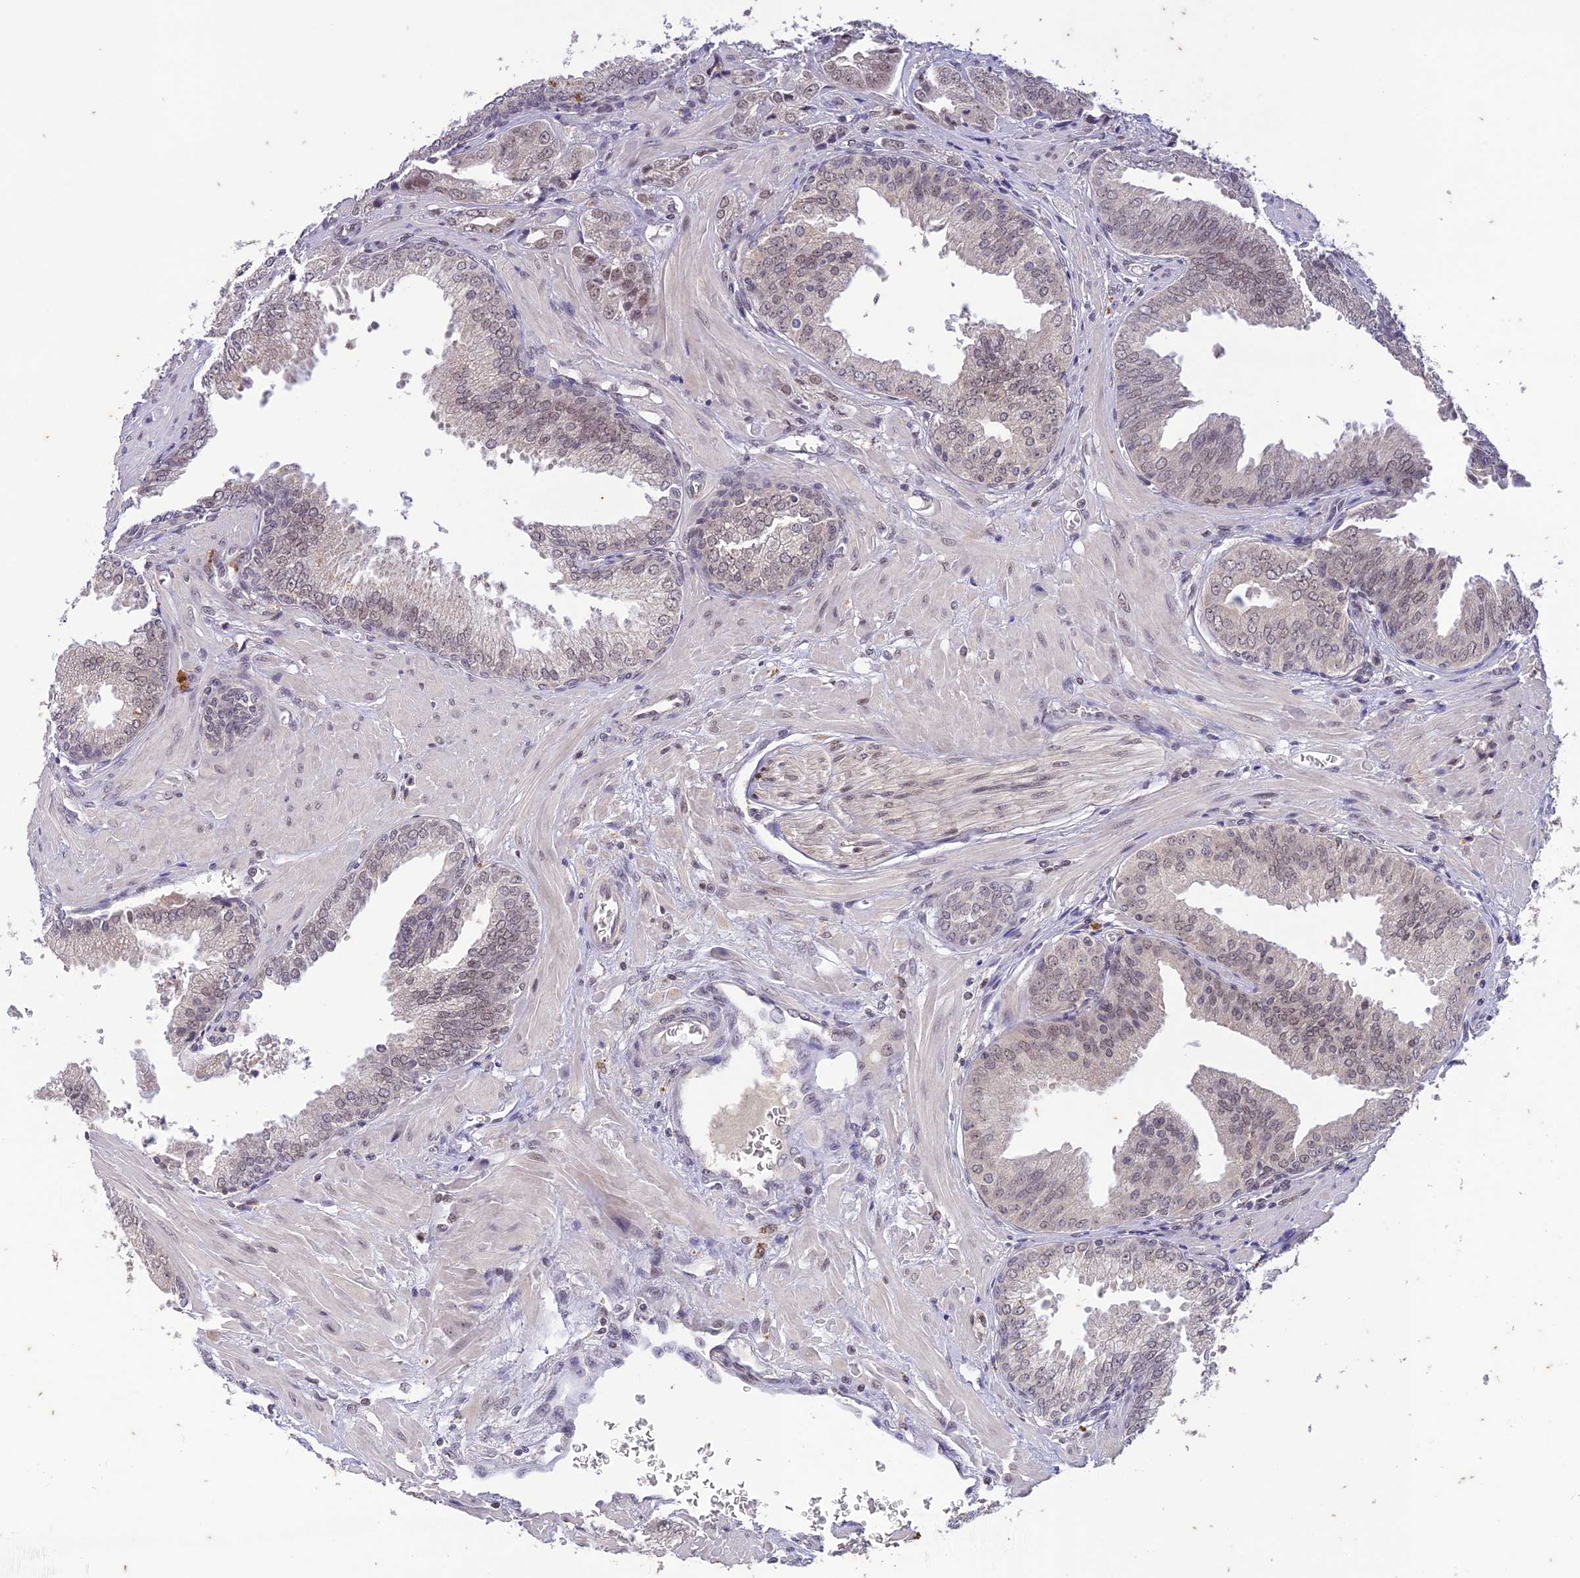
{"staining": {"intensity": "weak", "quantity": "<25%", "location": "nuclear"}, "tissue": "prostate cancer", "cell_type": "Tumor cells", "image_type": "cancer", "snomed": [{"axis": "morphology", "description": "Adenocarcinoma, Low grade"}, {"axis": "topography", "description": "Prostate"}], "caption": "Prostate cancer was stained to show a protein in brown. There is no significant expression in tumor cells.", "gene": "POP4", "patient": {"sex": "male", "age": 67}}